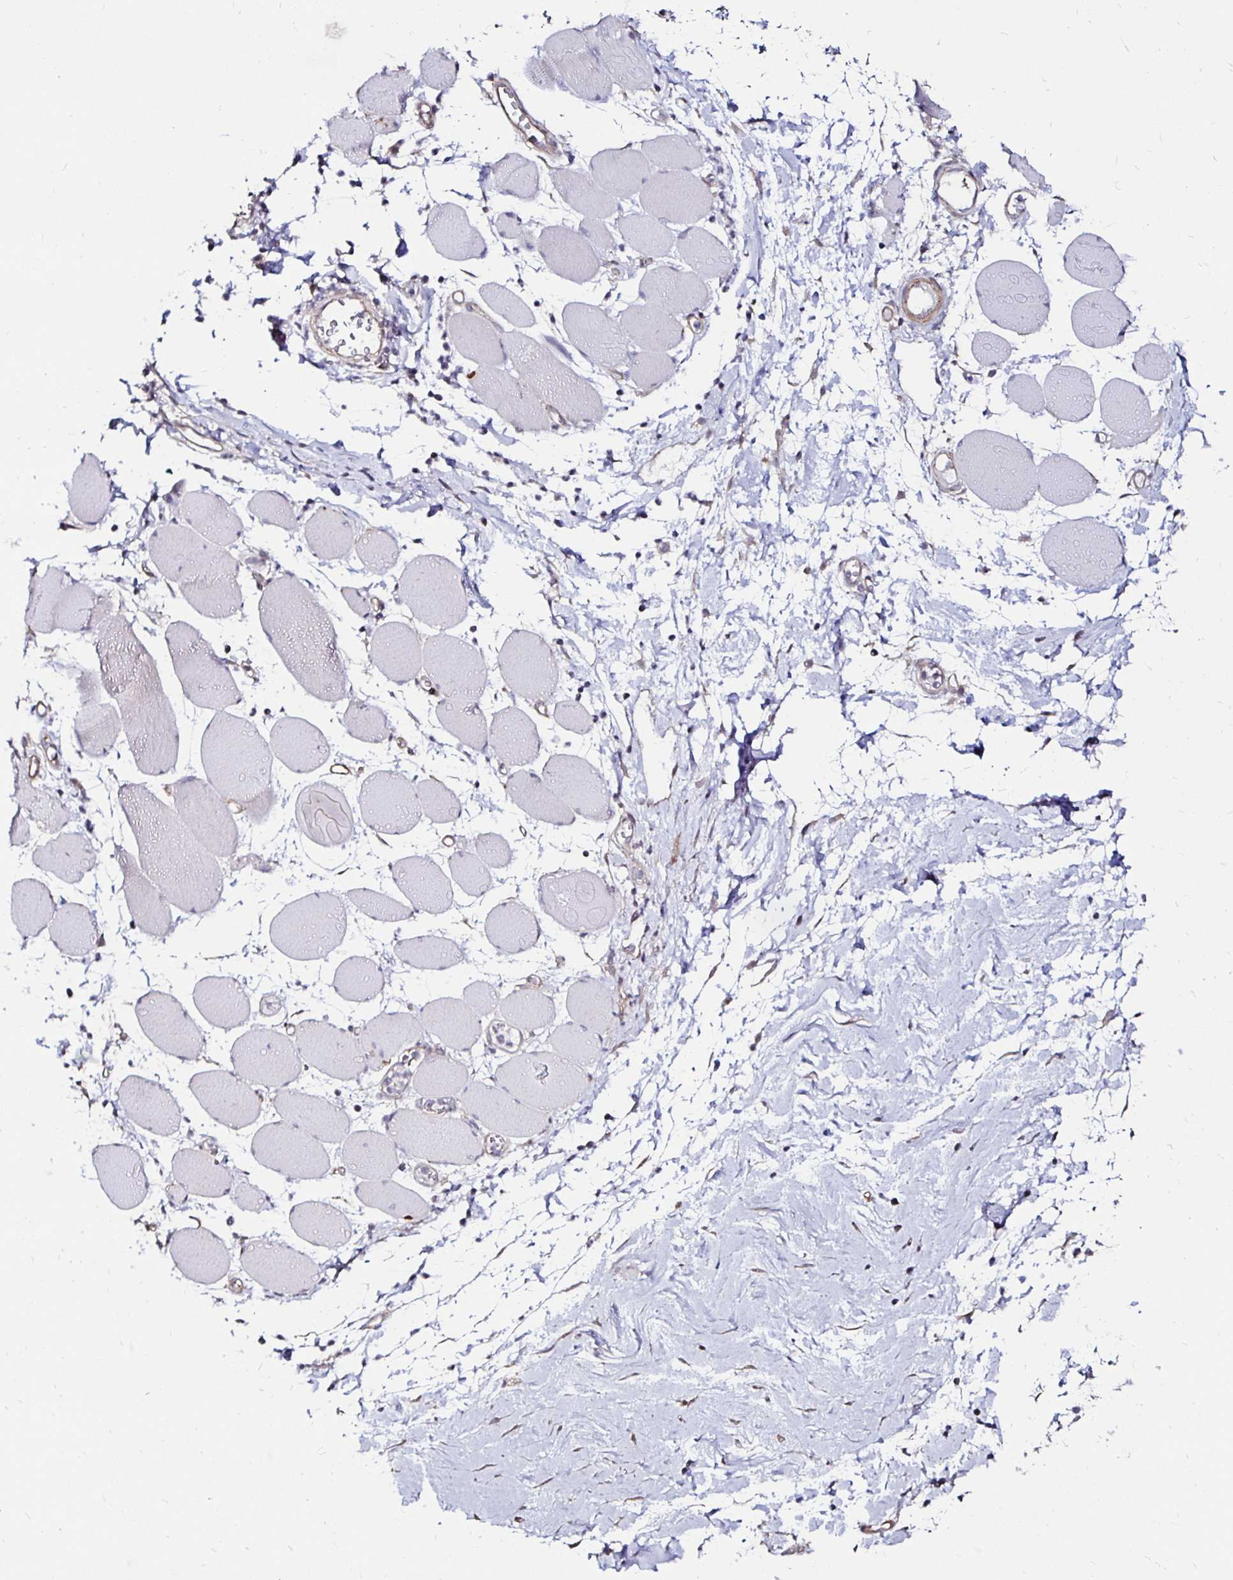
{"staining": {"intensity": "negative", "quantity": "none", "location": "none"}, "tissue": "skeletal muscle", "cell_type": "Myocytes", "image_type": "normal", "snomed": [{"axis": "morphology", "description": "Normal tissue, NOS"}, {"axis": "topography", "description": "Skeletal muscle"}], "caption": "An image of human skeletal muscle is negative for staining in myocytes. Brightfield microscopy of immunohistochemistry stained with DAB (brown) and hematoxylin (blue), captured at high magnification.", "gene": "ITGB1", "patient": {"sex": "female", "age": 75}}